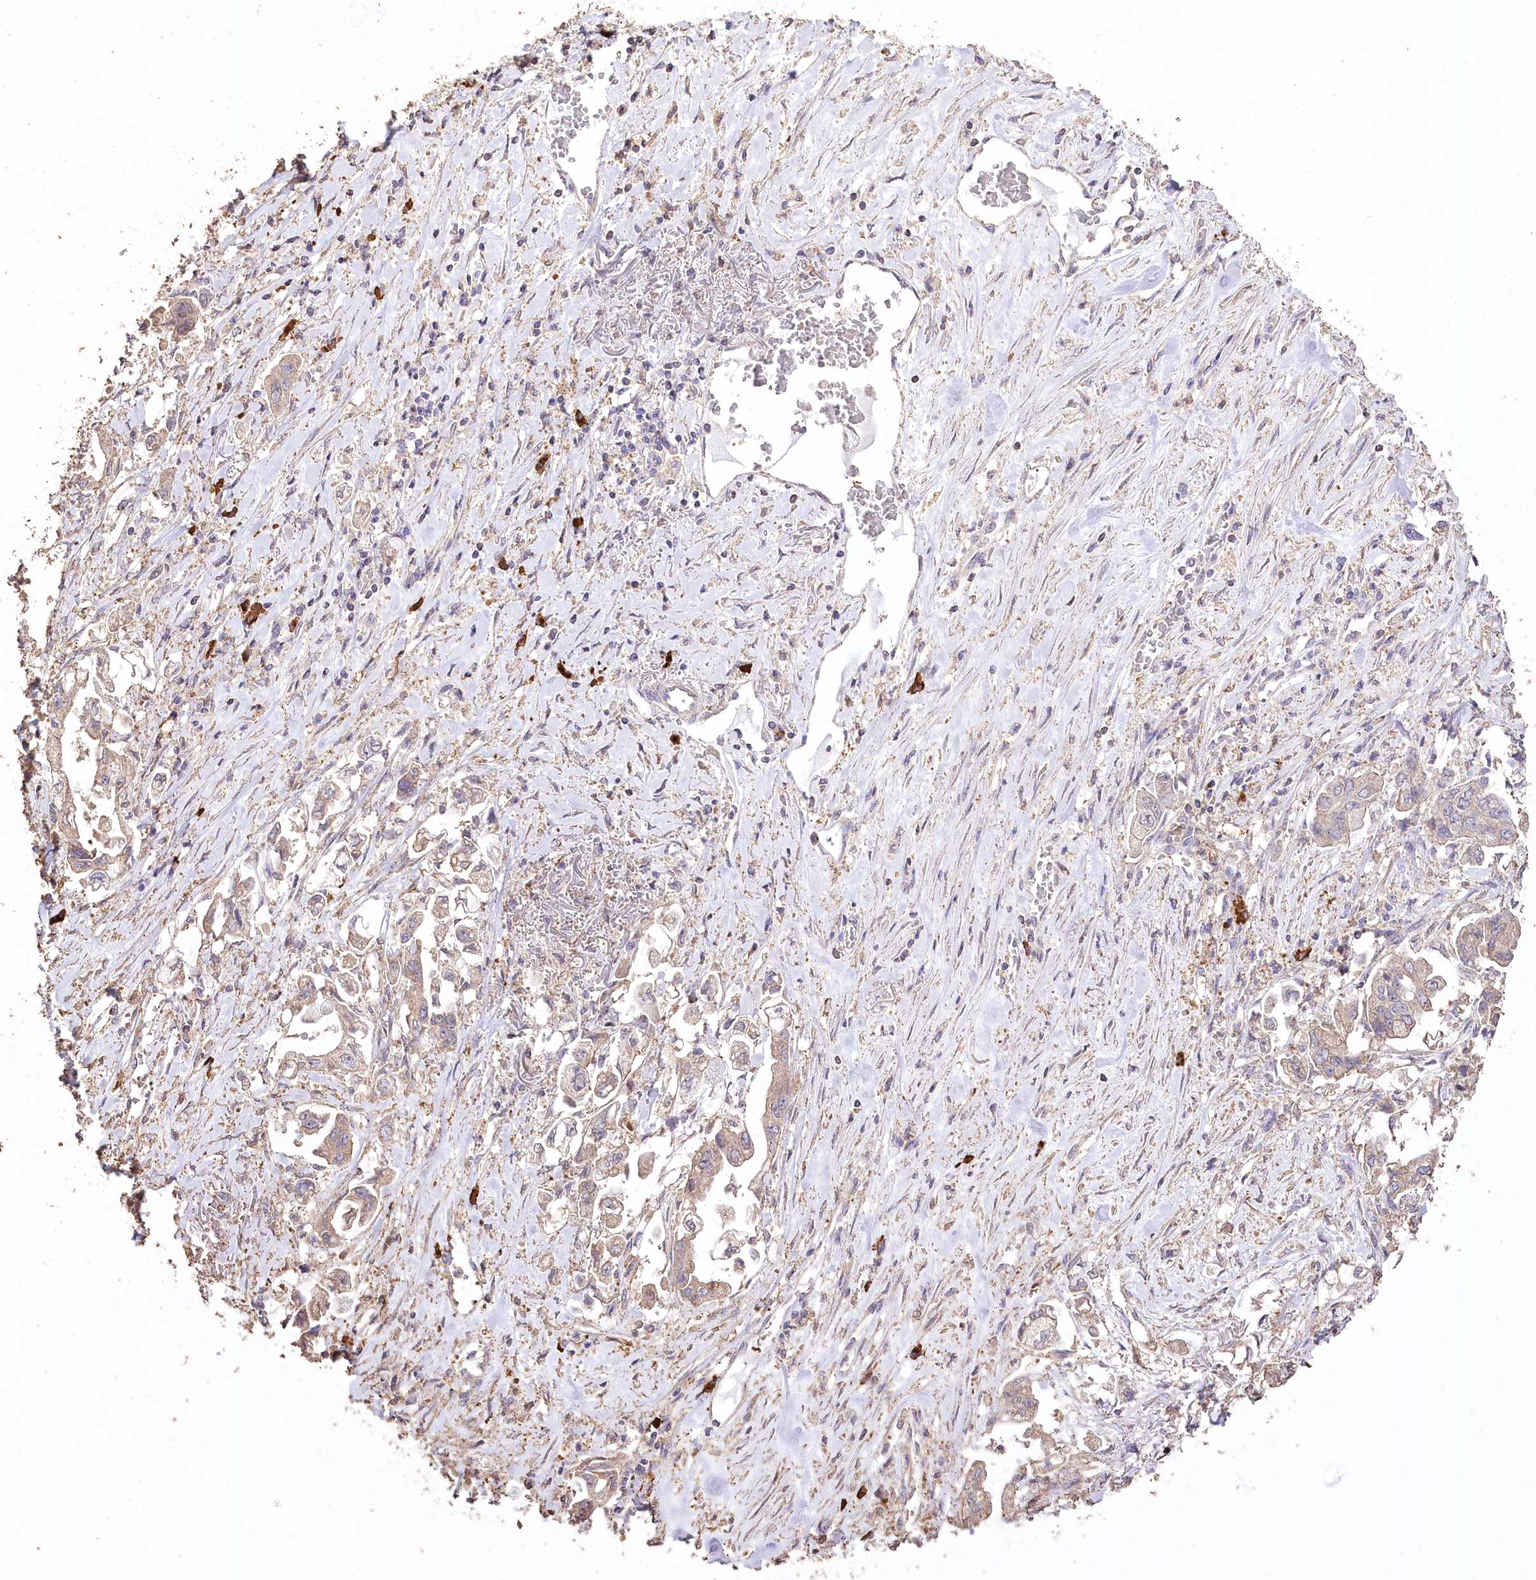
{"staining": {"intensity": "weak", "quantity": ">75%", "location": "cytoplasmic/membranous"}, "tissue": "stomach cancer", "cell_type": "Tumor cells", "image_type": "cancer", "snomed": [{"axis": "morphology", "description": "Adenocarcinoma, NOS"}, {"axis": "topography", "description": "Stomach"}], "caption": "The photomicrograph shows immunohistochemical staining of adenocarcinoma (stomach). There is weak cytoplasmic/membranous expression is identified in approximately >75% of tumor cells.", "gene": "IREB2", "patient": {"sex": "male", "age": 62}}